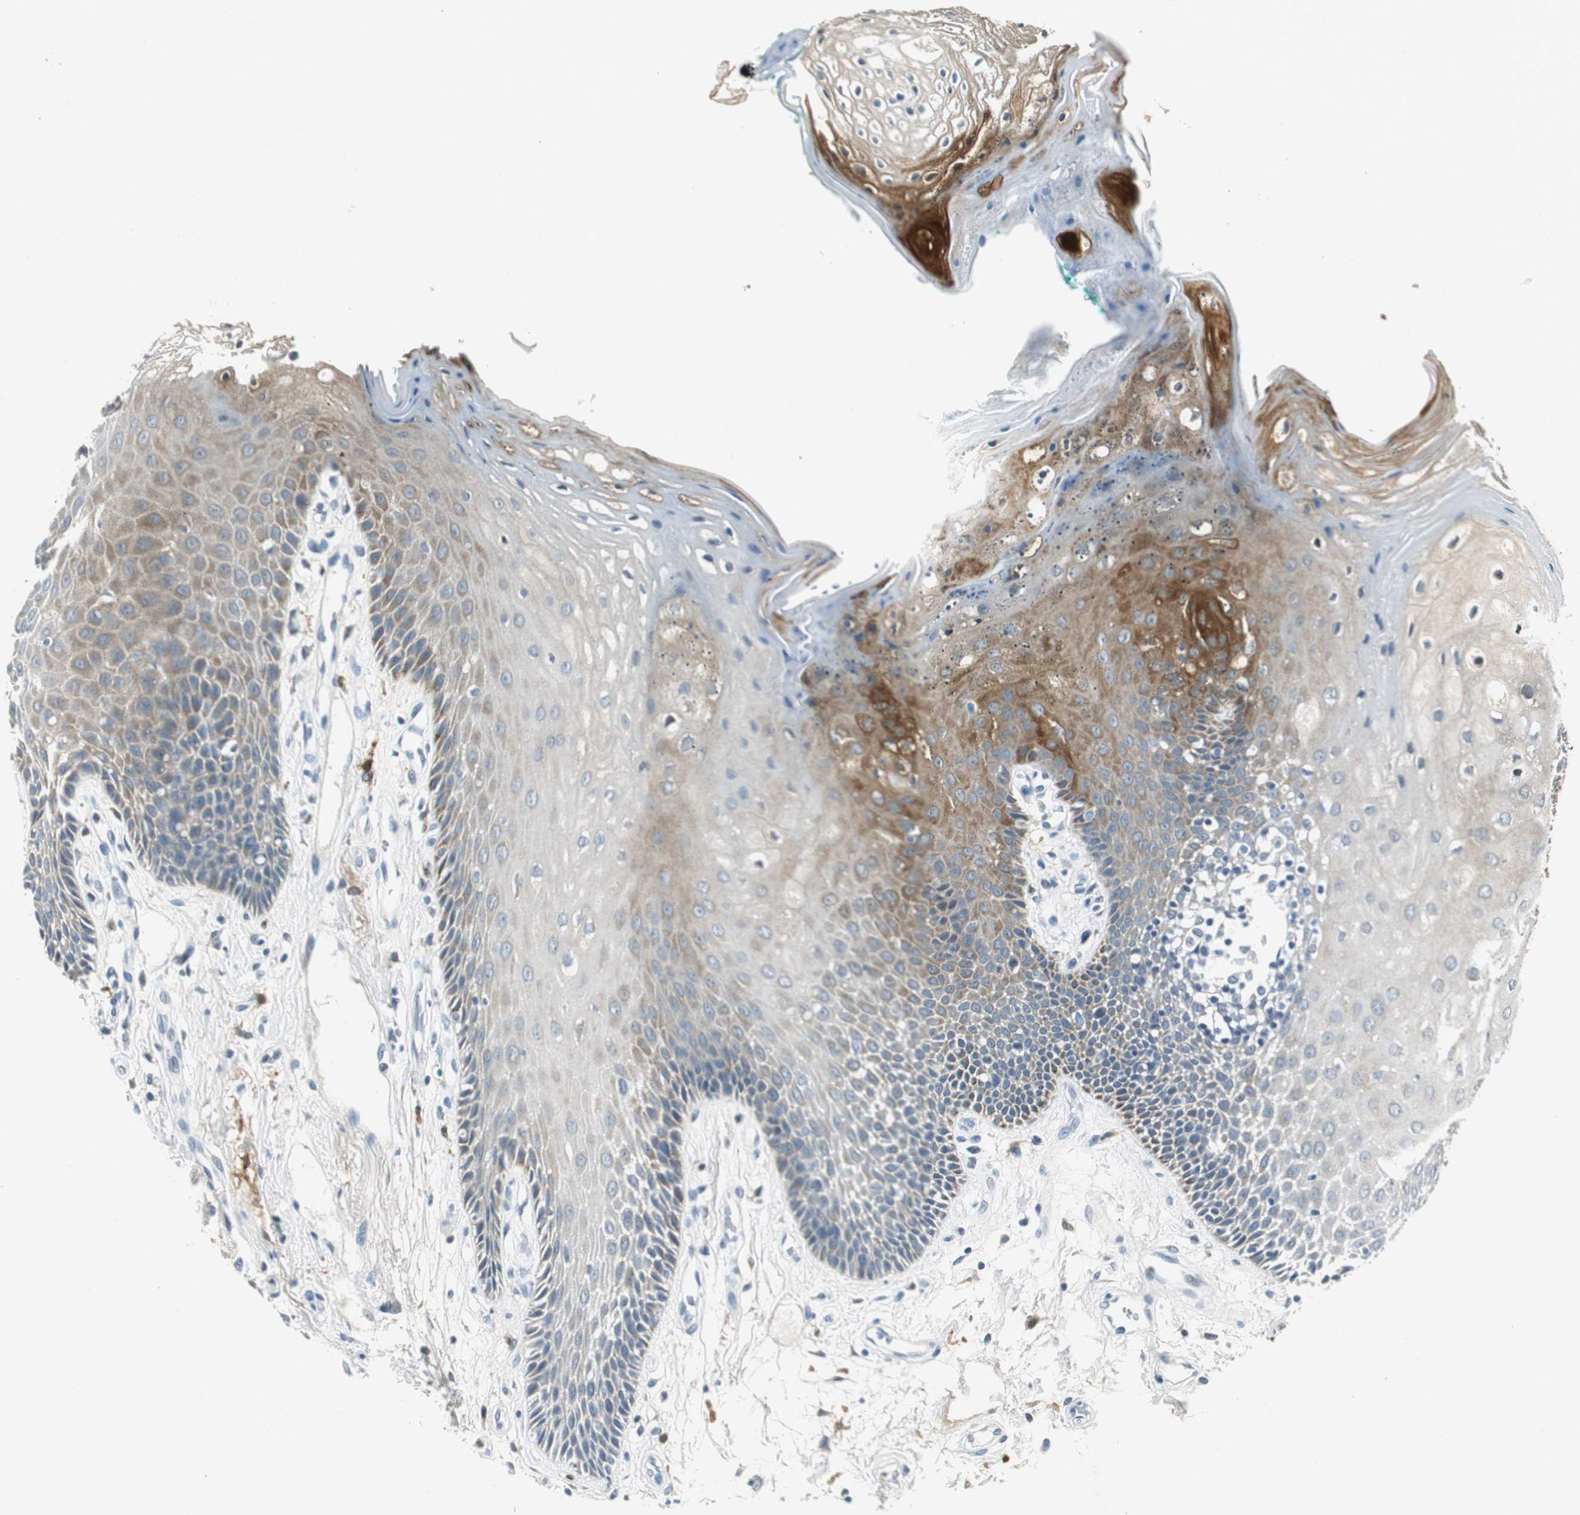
{"staining": {"intensity": "weak", "quantity": "25%-75%", "location": "cytoplasmic/membranous"}, "tissue": "oral mucosa", "cell_type": "Squamous epithelial cells", "image_type": "normal", "snomed": [{"axis": "morphology", "description": "Normal tissue, NOS"}, {"axis": "morphology", "description": "Squamous cell carcinoma, NOS"}, {"axis": "topography", "description": "Skeletal muscle"}, {"axis": "topography", "description": "Oral tissue"}, {"axis": "topography", "description": "Head-Neck"}], "caption": "Normal oral mucosa demonstrates weak cytoplasmic/membranous staining in about 25%-75% of squamous epithelial cells, visualized by immunohistochemistry.", "gene": "ME1", "patient": {"sex": "female", "age": 84}}